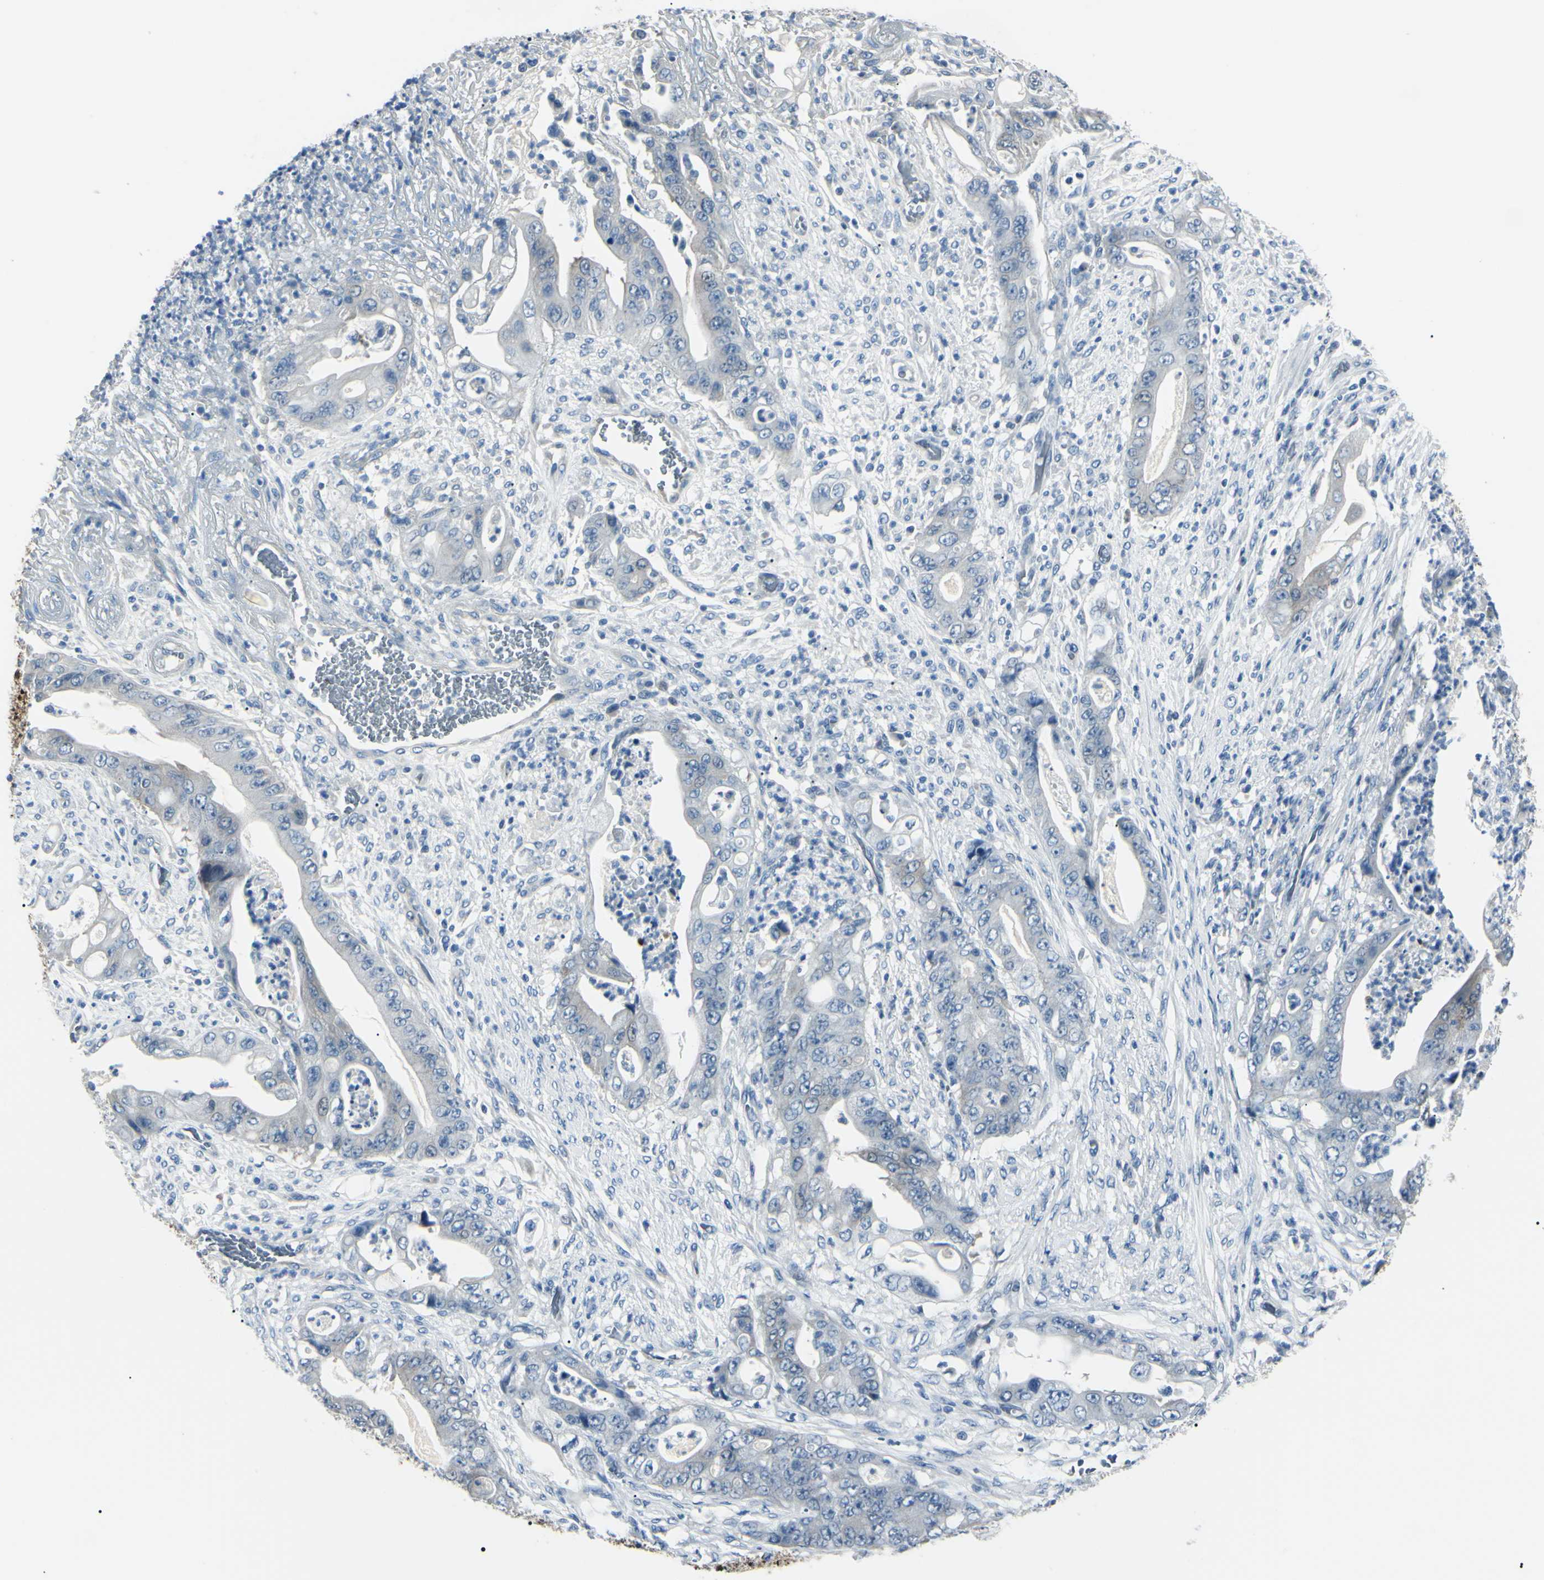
{"staining": {"intensity": "negative", "quantity": "none", "location": "none"}, "tissue": "stomach cancer", "cell_type": "Tumor cells", "image_type": "cancer", "snomed": [{"axis": "morphology", "description": "Adenocarcinoma, NOS"}, {"axis": "topography", "description": "Stomach"}], "caption": "Immunohistochemistry (IHC) image of stomach cancer (adenocarcinoma) stained for a protein (brown), which demonstrates no expression in tumor cells.", "gene": "CA2", "patient": {"sex": "female", "age": 73}}